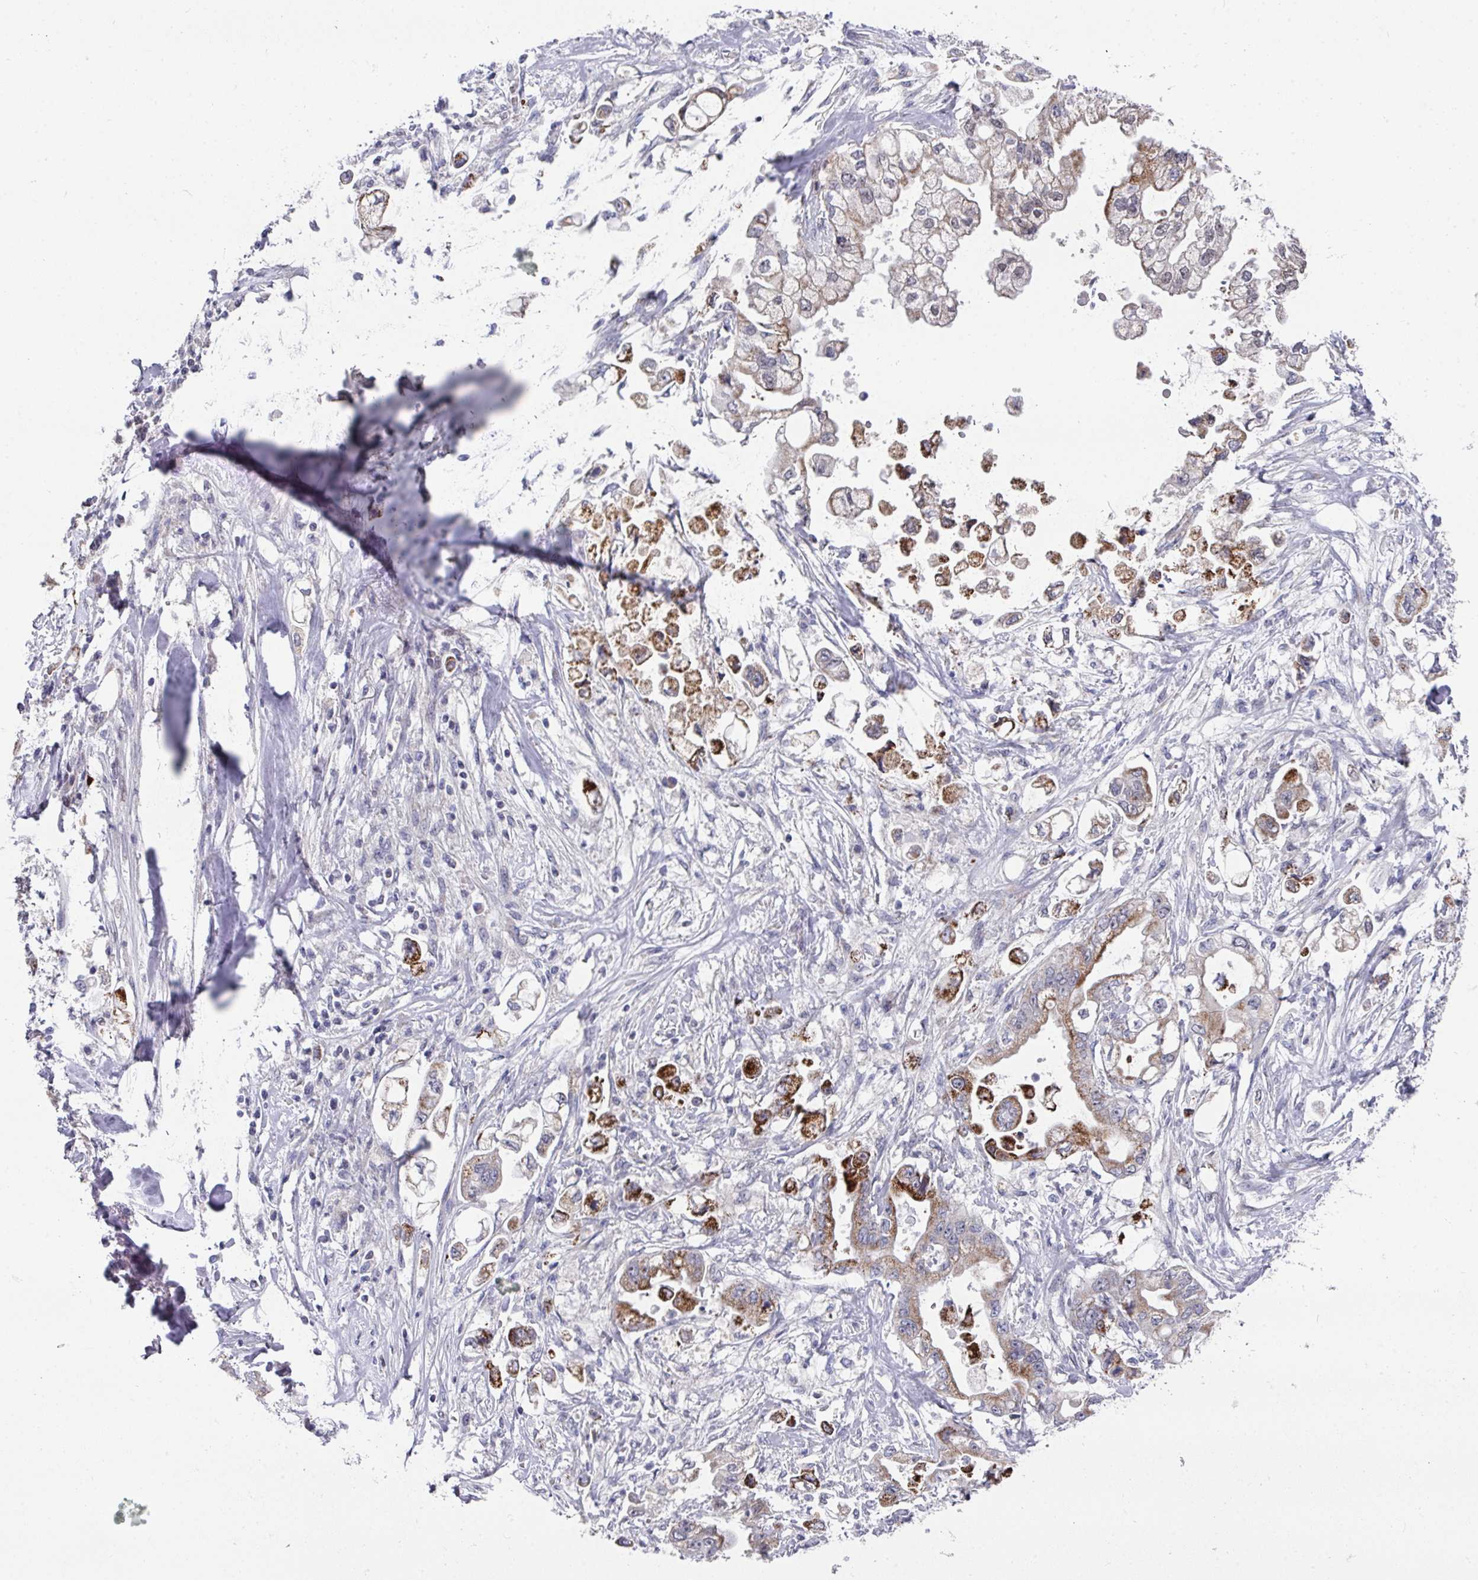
{"staining": {"intensity": "strong", "quantity": "25%-75%", "location": "cytoplasmic/membranous"}, "tissue": "stomach cancer", "cell_type": "Tumor cells", "image_type": "cancer", "snomed": [{"axis": "morphology", "description": "Adenocarcinoma, NOS"}, {"axis": "topography", "description": "Stomach"}], "caption": "Stomach cancer stained with DAB (3,3'-diaminobenzidine) immunohistochemistry shows high levels of strong cytoplasmic/membranous positivity in approximately 25%-75% of tumor cells.", "gene": "CBX7", "patient": {"sex": "male", "age": 62}}